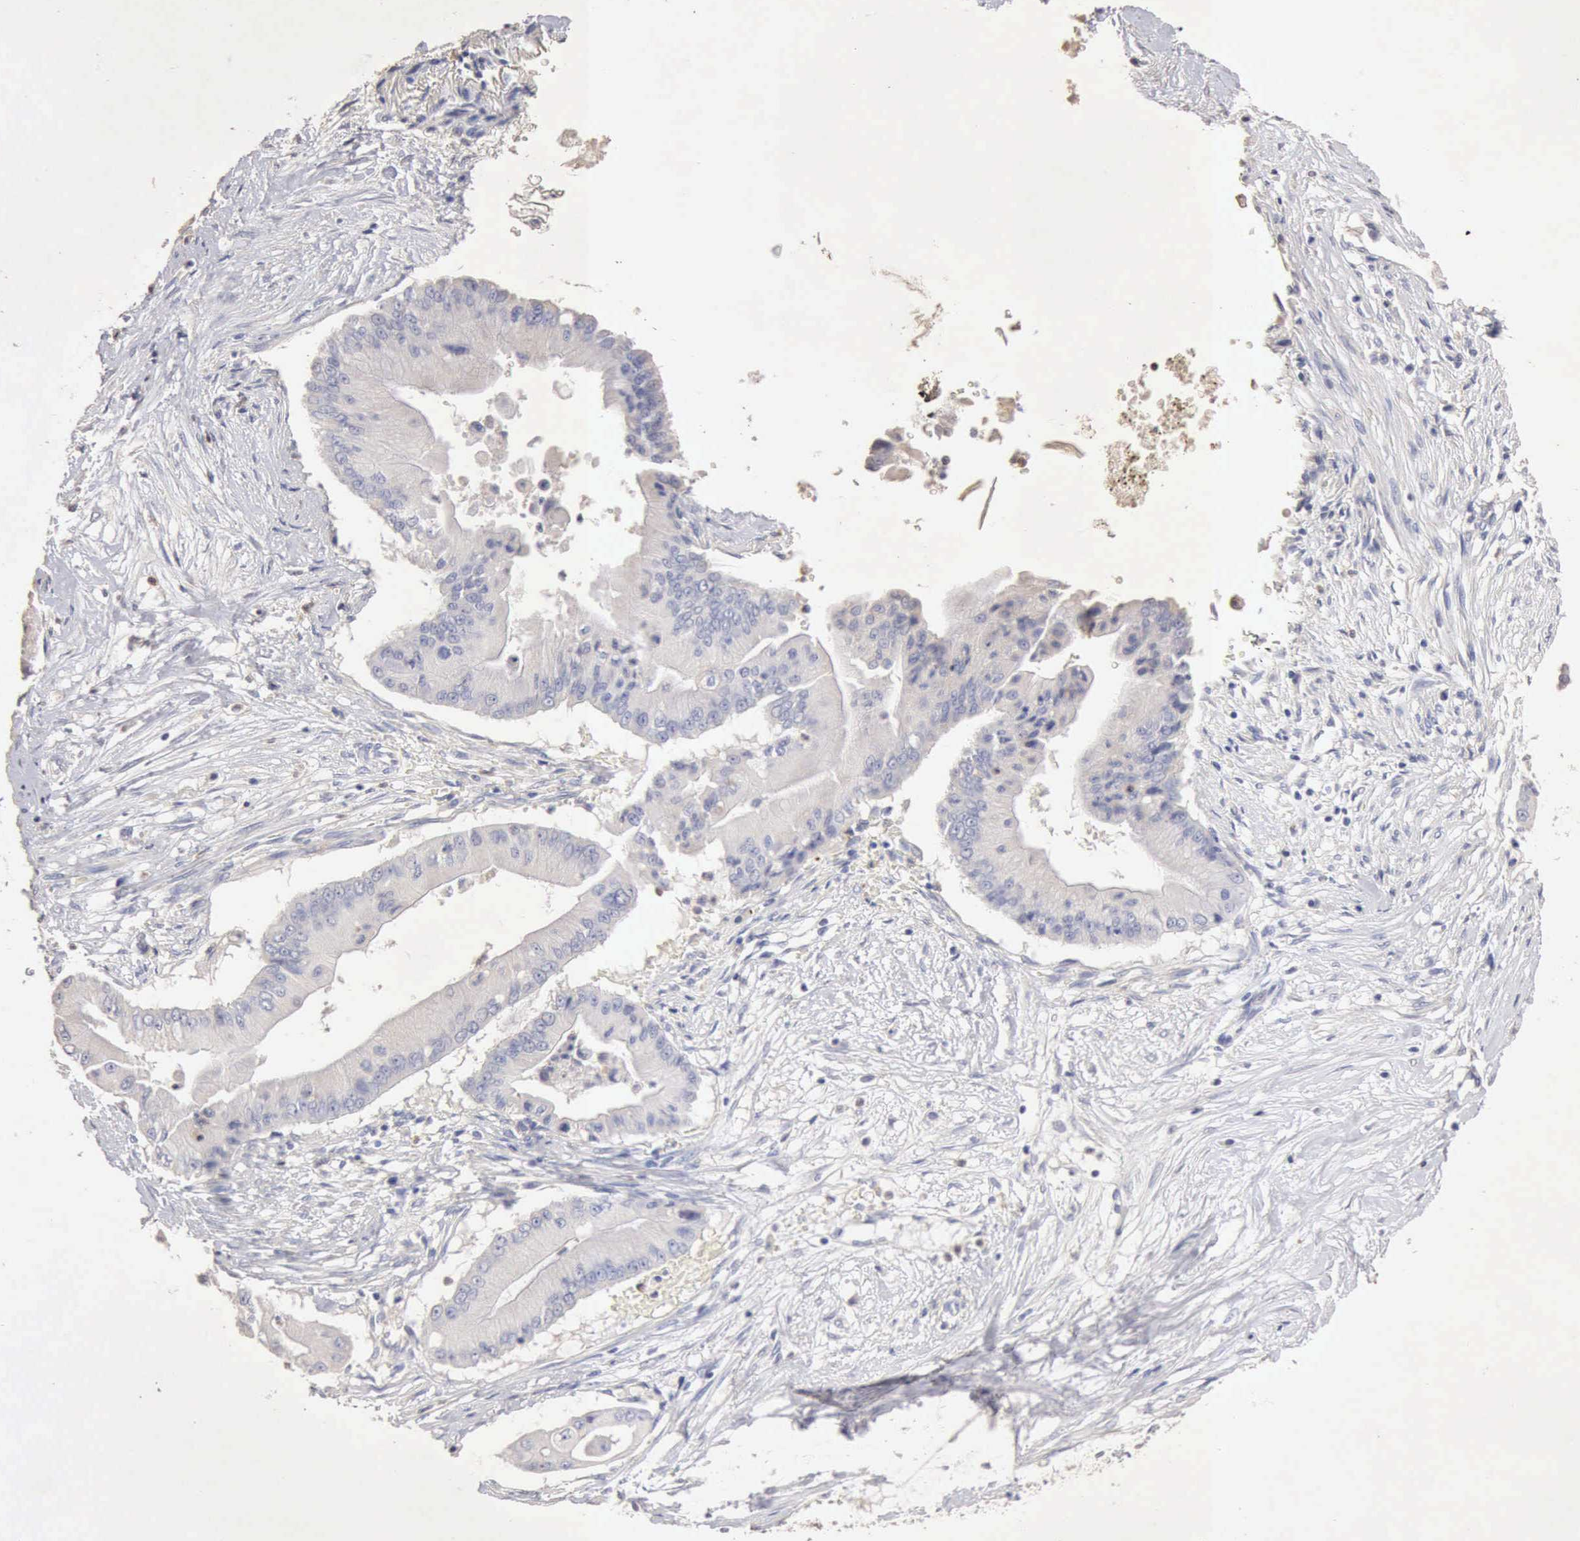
{"staining": {"intensity": "negative", "quantity": "none", "location": "none"}, "tissue": "pancreatic cancer", "cell_type": "Tumor cells", "image_type": "cancer", "snomed": [{"axis": "morphology", "description": "Adenocarcinoma, NOS"}, {"axis": "topography", "description": "Pancreas"}], "caption": "This photomicrograph is of pancreatic cancer stained with immunohistochemistry to label a protein in brown with the nuclei are counter-stained blue. There is no expression in tumor cells.", "gene": "KRT6B", "patient": {"sex": "male", "age": 62}}